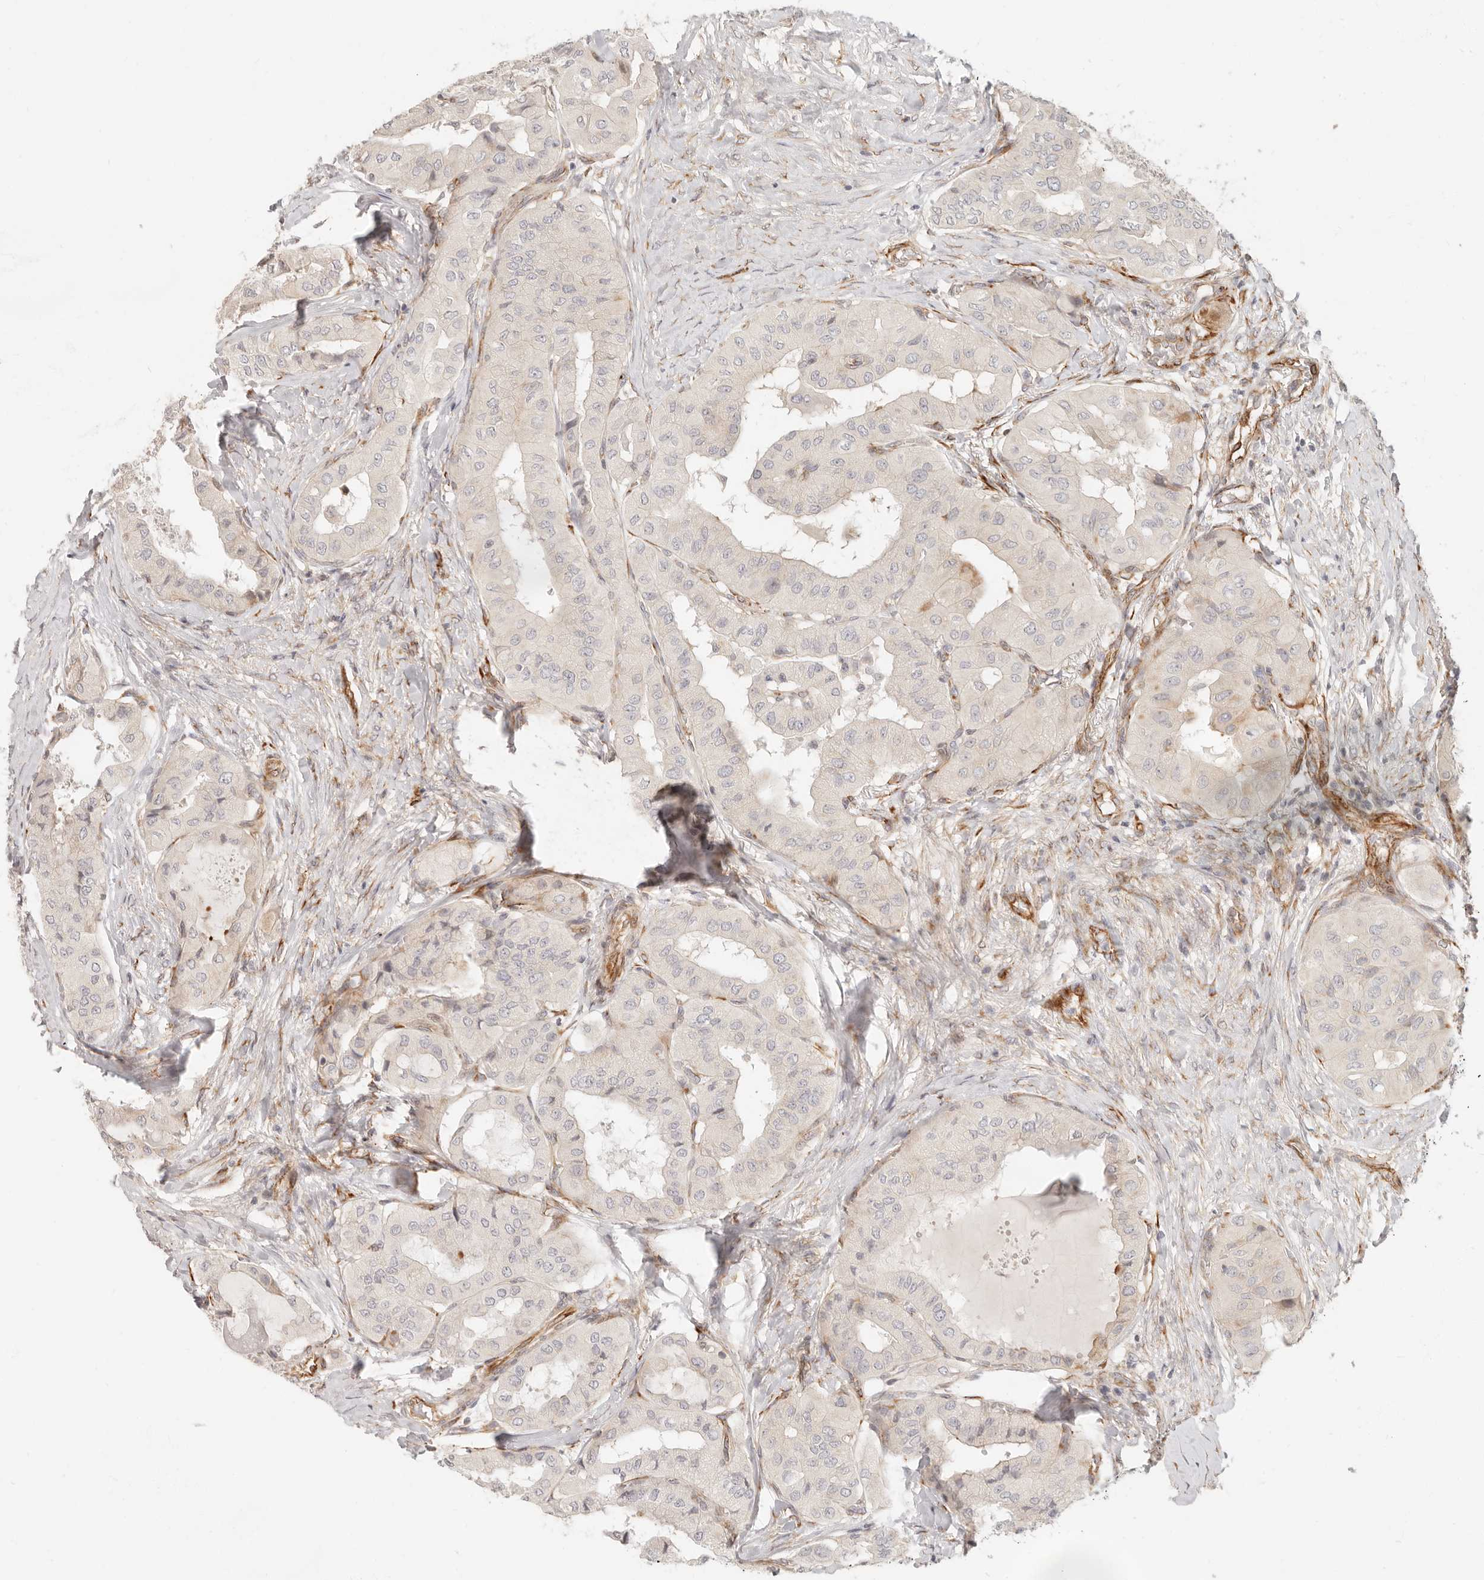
{"staining": {"intensity": "weak", "quantity": "<25%", "location": "cytoplasmic/membranous"}, "tissue": "thyroid cancer", "cell_type": "Tumor cells", "image_type": "cancer", "snomed": [{"axis": "morphology", "description": "Papillary adenocarcinoma, NOS"}, {"axis": "topography", "description": "Thyroid gland"}], "caption": "DAB immunohistochemical staining of thyroid cancer displays no significant positivity in tumor cells.", "gene": "SASS6", "patient": {"sex": "female", "age": 59}}